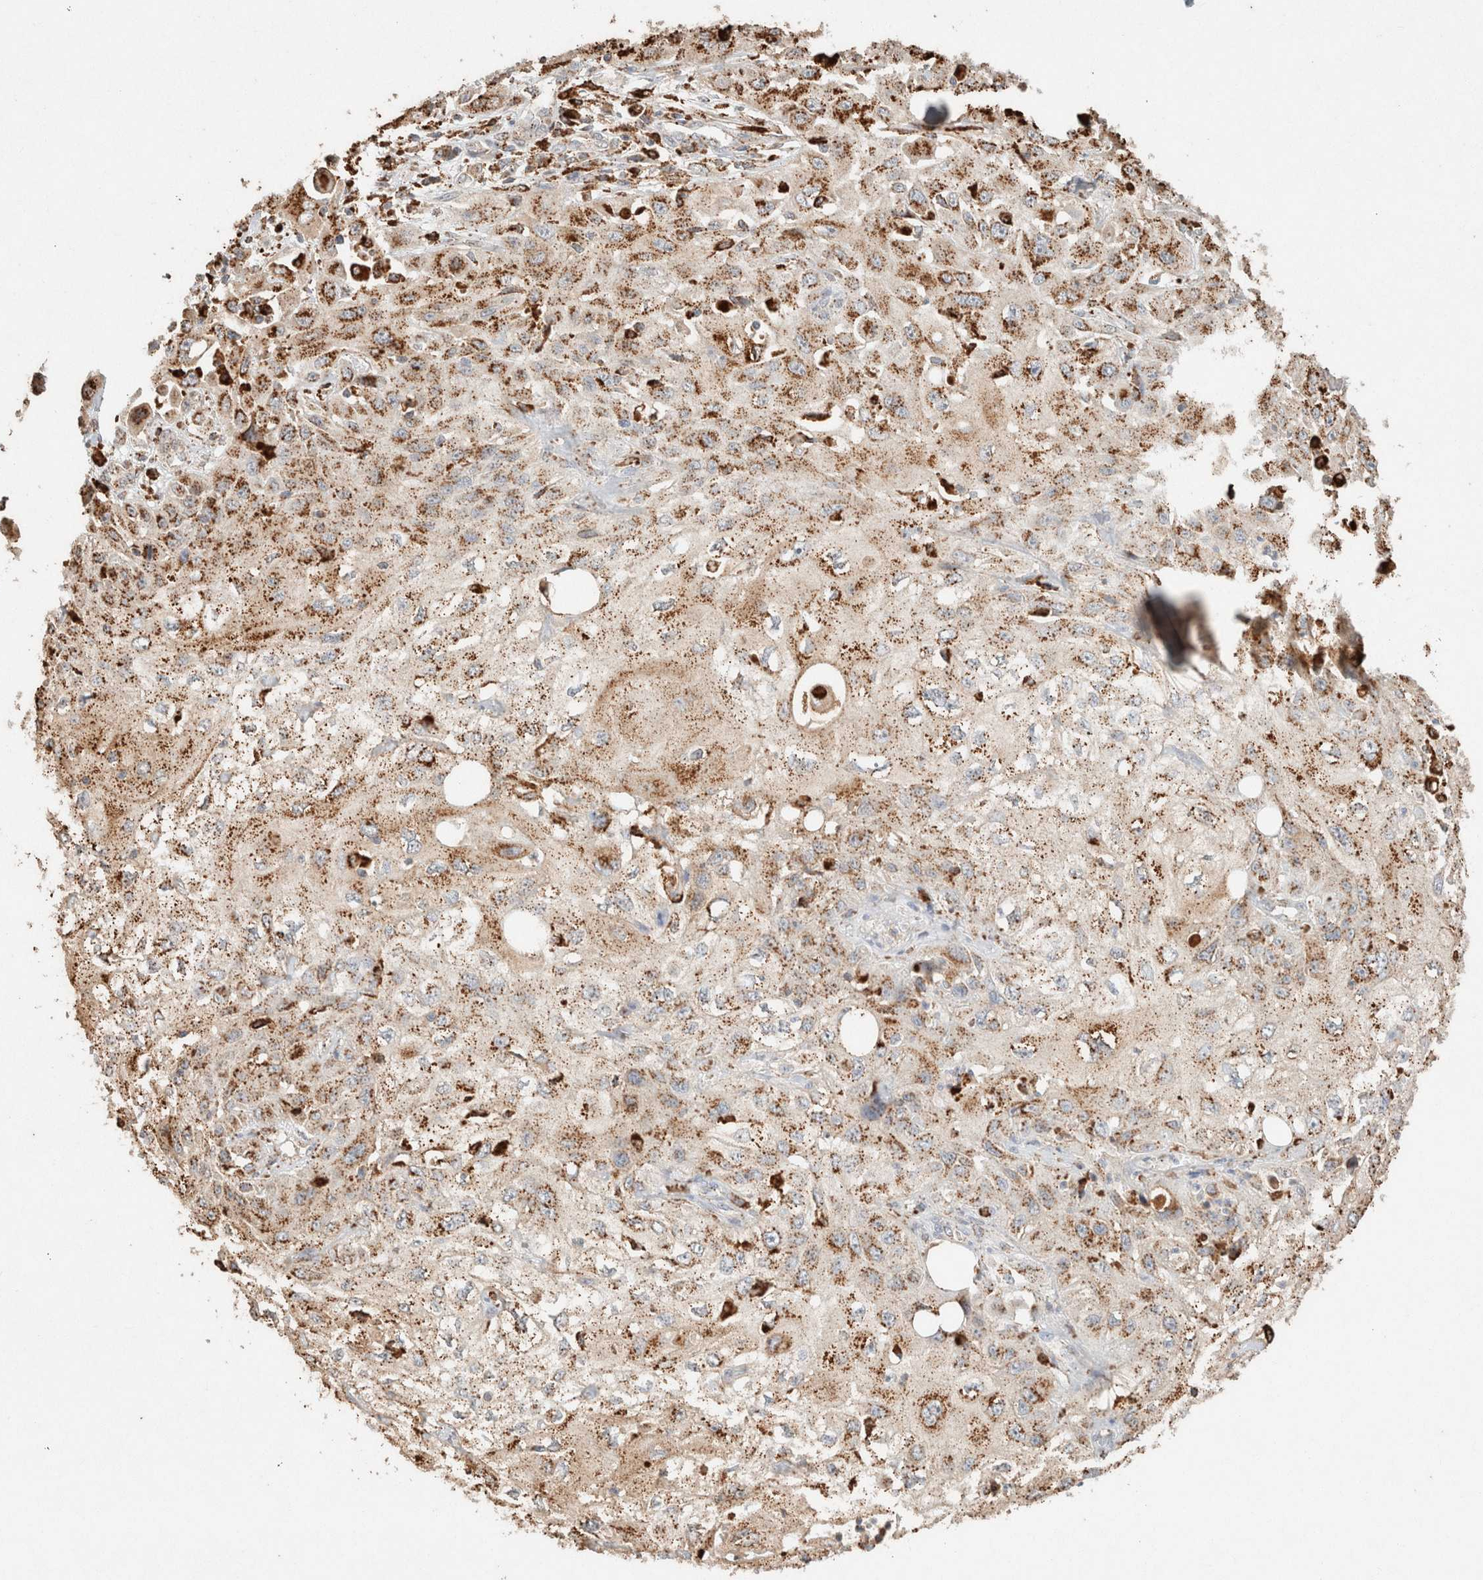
{"staining": {"intensity": "moderate", "quantity": ">75%", "location": "cytoplasmic/membranous"}, "tissue": "skin cancer", "cell_type": "Tumor cells", "image_type": "cancer", "snomed": [{"axis": "morphology", "description": "Squamous cell carcinoma, NOS"}, {"axis": "topography", "description": "Skin"}], "caption": "The micrograph displays a brown stain indicating the presence of a protein in the cytoplasmic/membranous of tumor cells in squamous cell carcinoma (skin). The protein of interest is stained brown, and the nuclei are stained in blue (DAB (3,3'-diaminobenzidine) IHC with brightfield microscopy, high magnification).", "gene": "CTSC", "patient": {"sex": "male", "age": 75}}